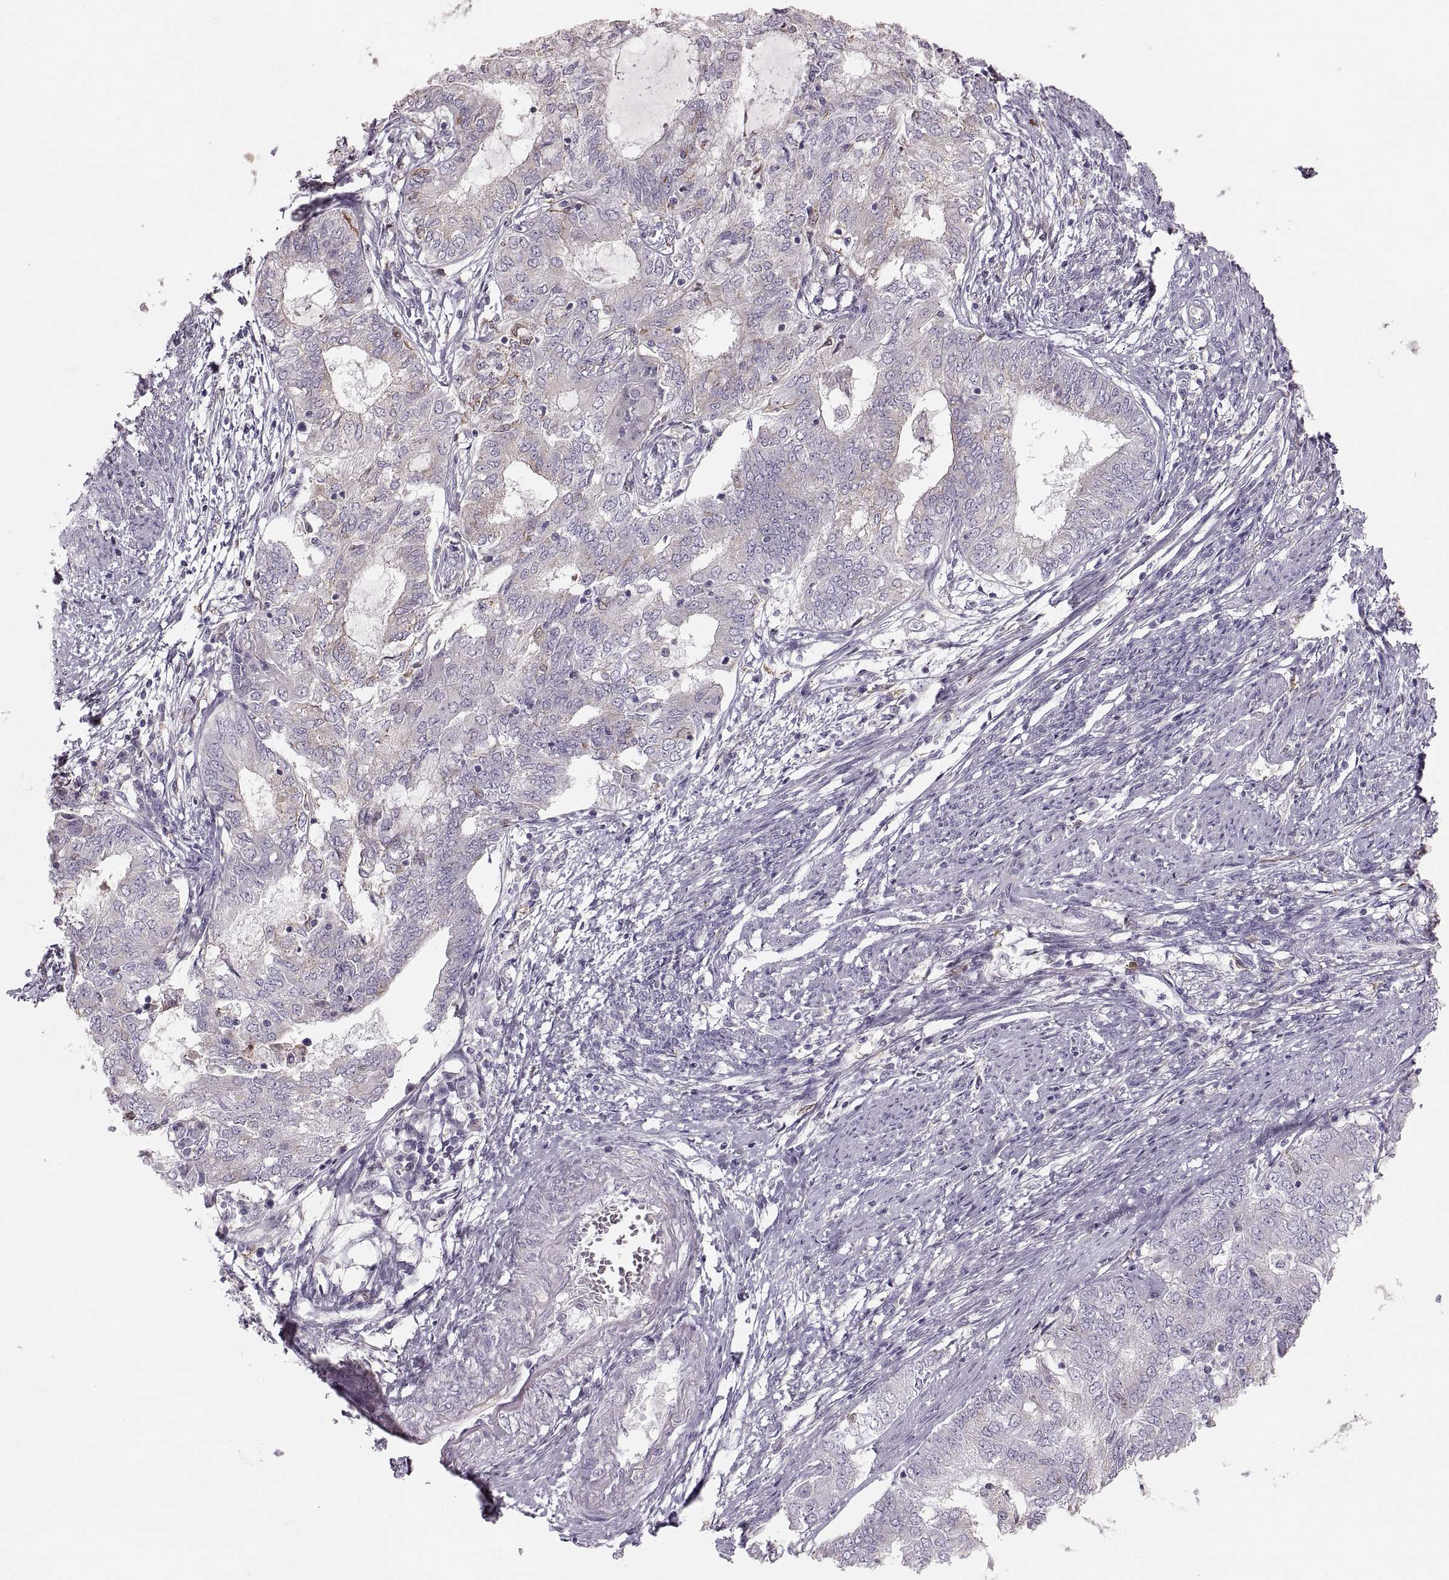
{"staining": {"intensity": "negative", "quantity": "none", "location": "none"}, "tissue": "endometrial cancer", "cell_type": "Tumor cells", "image_type": "cancer", "snomed": [{"axis": "morphology", "description": "Adenocarcinoma, NOS"}, {"axis": "topography", "description": "Endometrium"}], "caption": "Micrograph shows no significant protein staining in tumor cells of endometrial adenocarcinoma.", "gene": "RUNDC3A", "patient": {"sex": "female", "age": 62}}